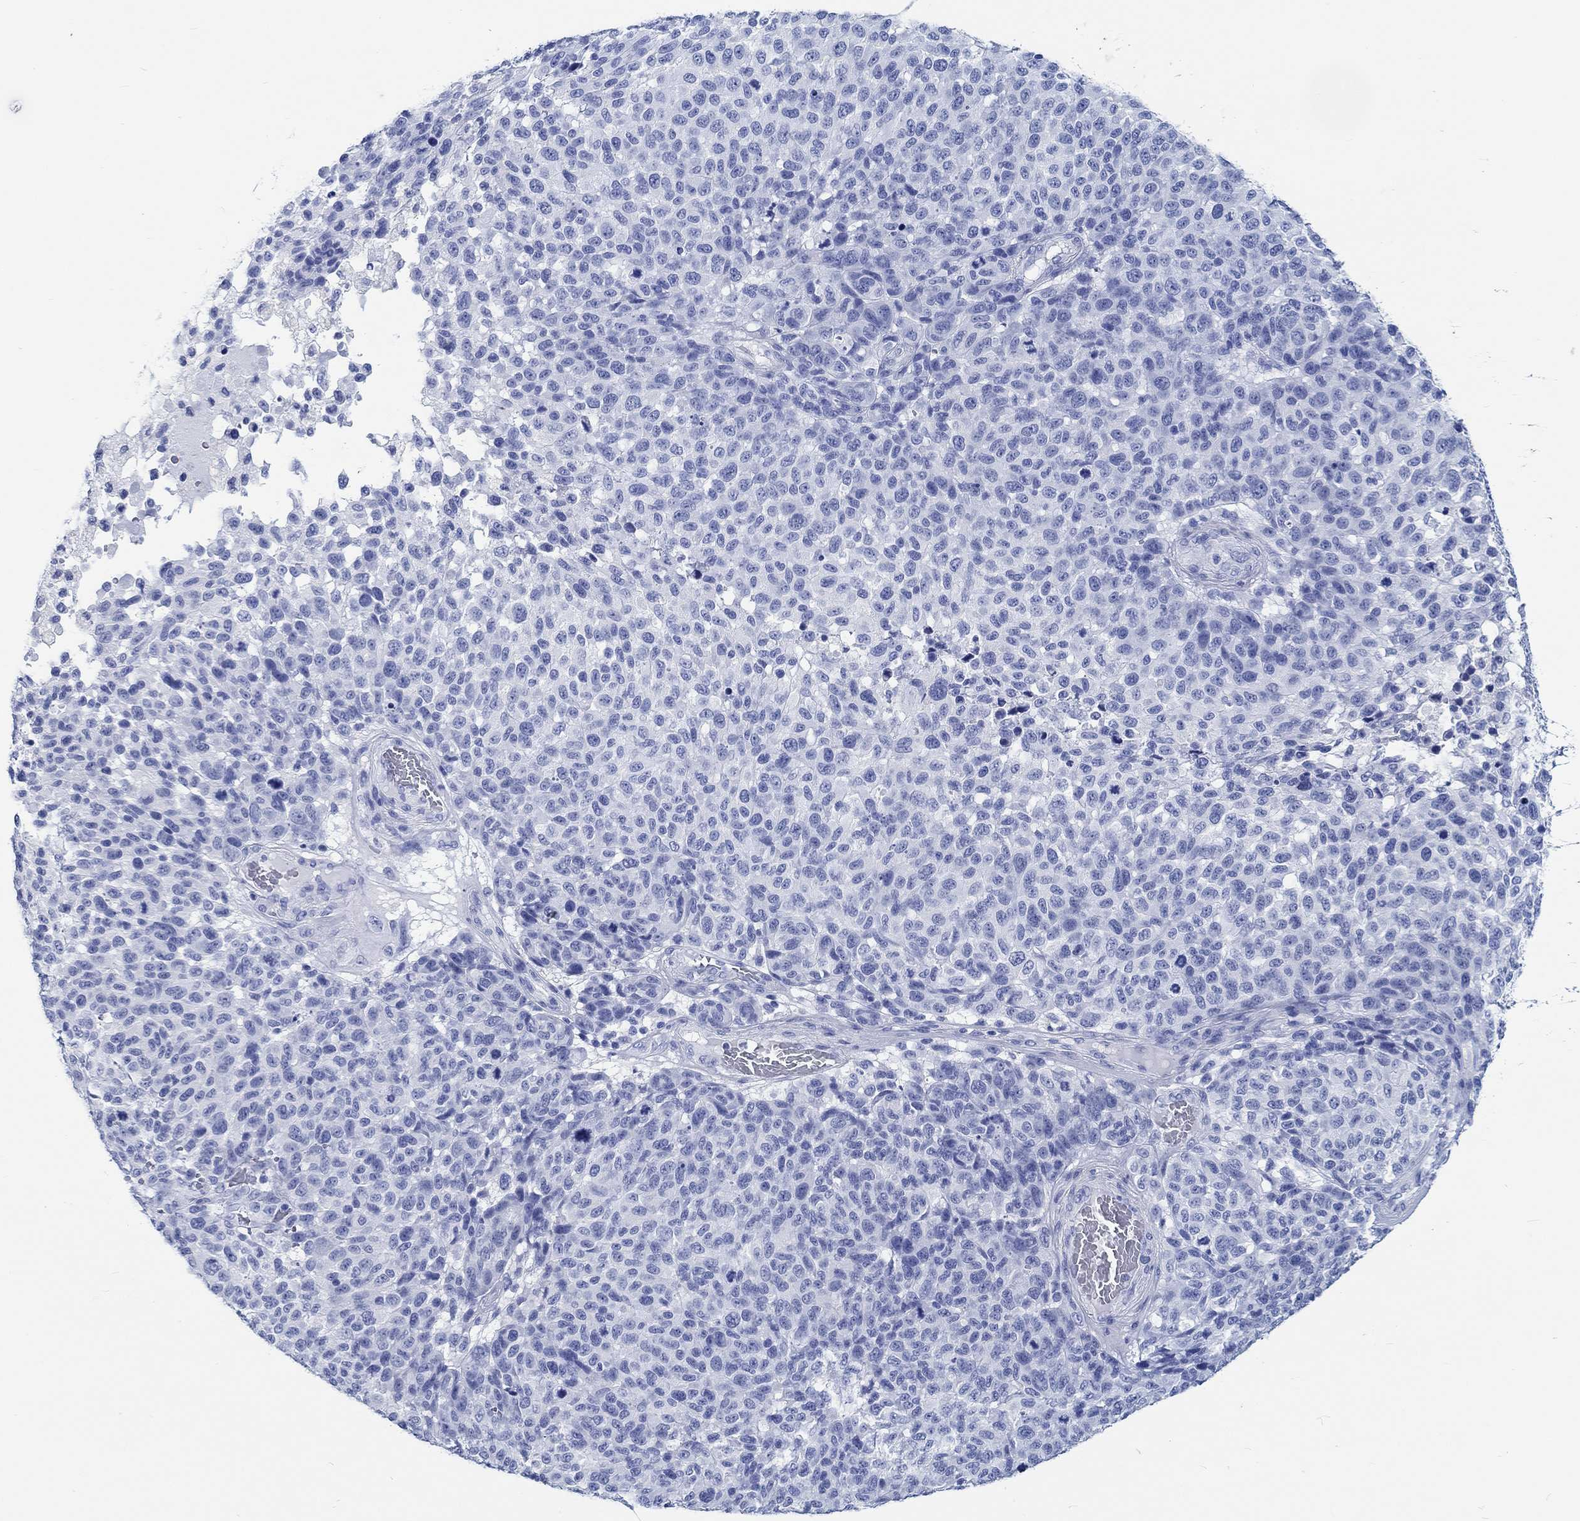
{"staining": {"intensity": "negative", "quantity": "none", "location": "none"}, "tissue": "melanoma", "cell_type": "Tumor cells", "image_type": "cancer", "snomed": [{"axis": "morphology", "description": "Malignant melanoma, NOS"}, {"axis": "topography", "description": "Skin"}], "caption": "There is no significant expression in tumor cells of malignant melanoma.", "gene": "RD3L", "patient": {"sex": "female", "age": 95}}